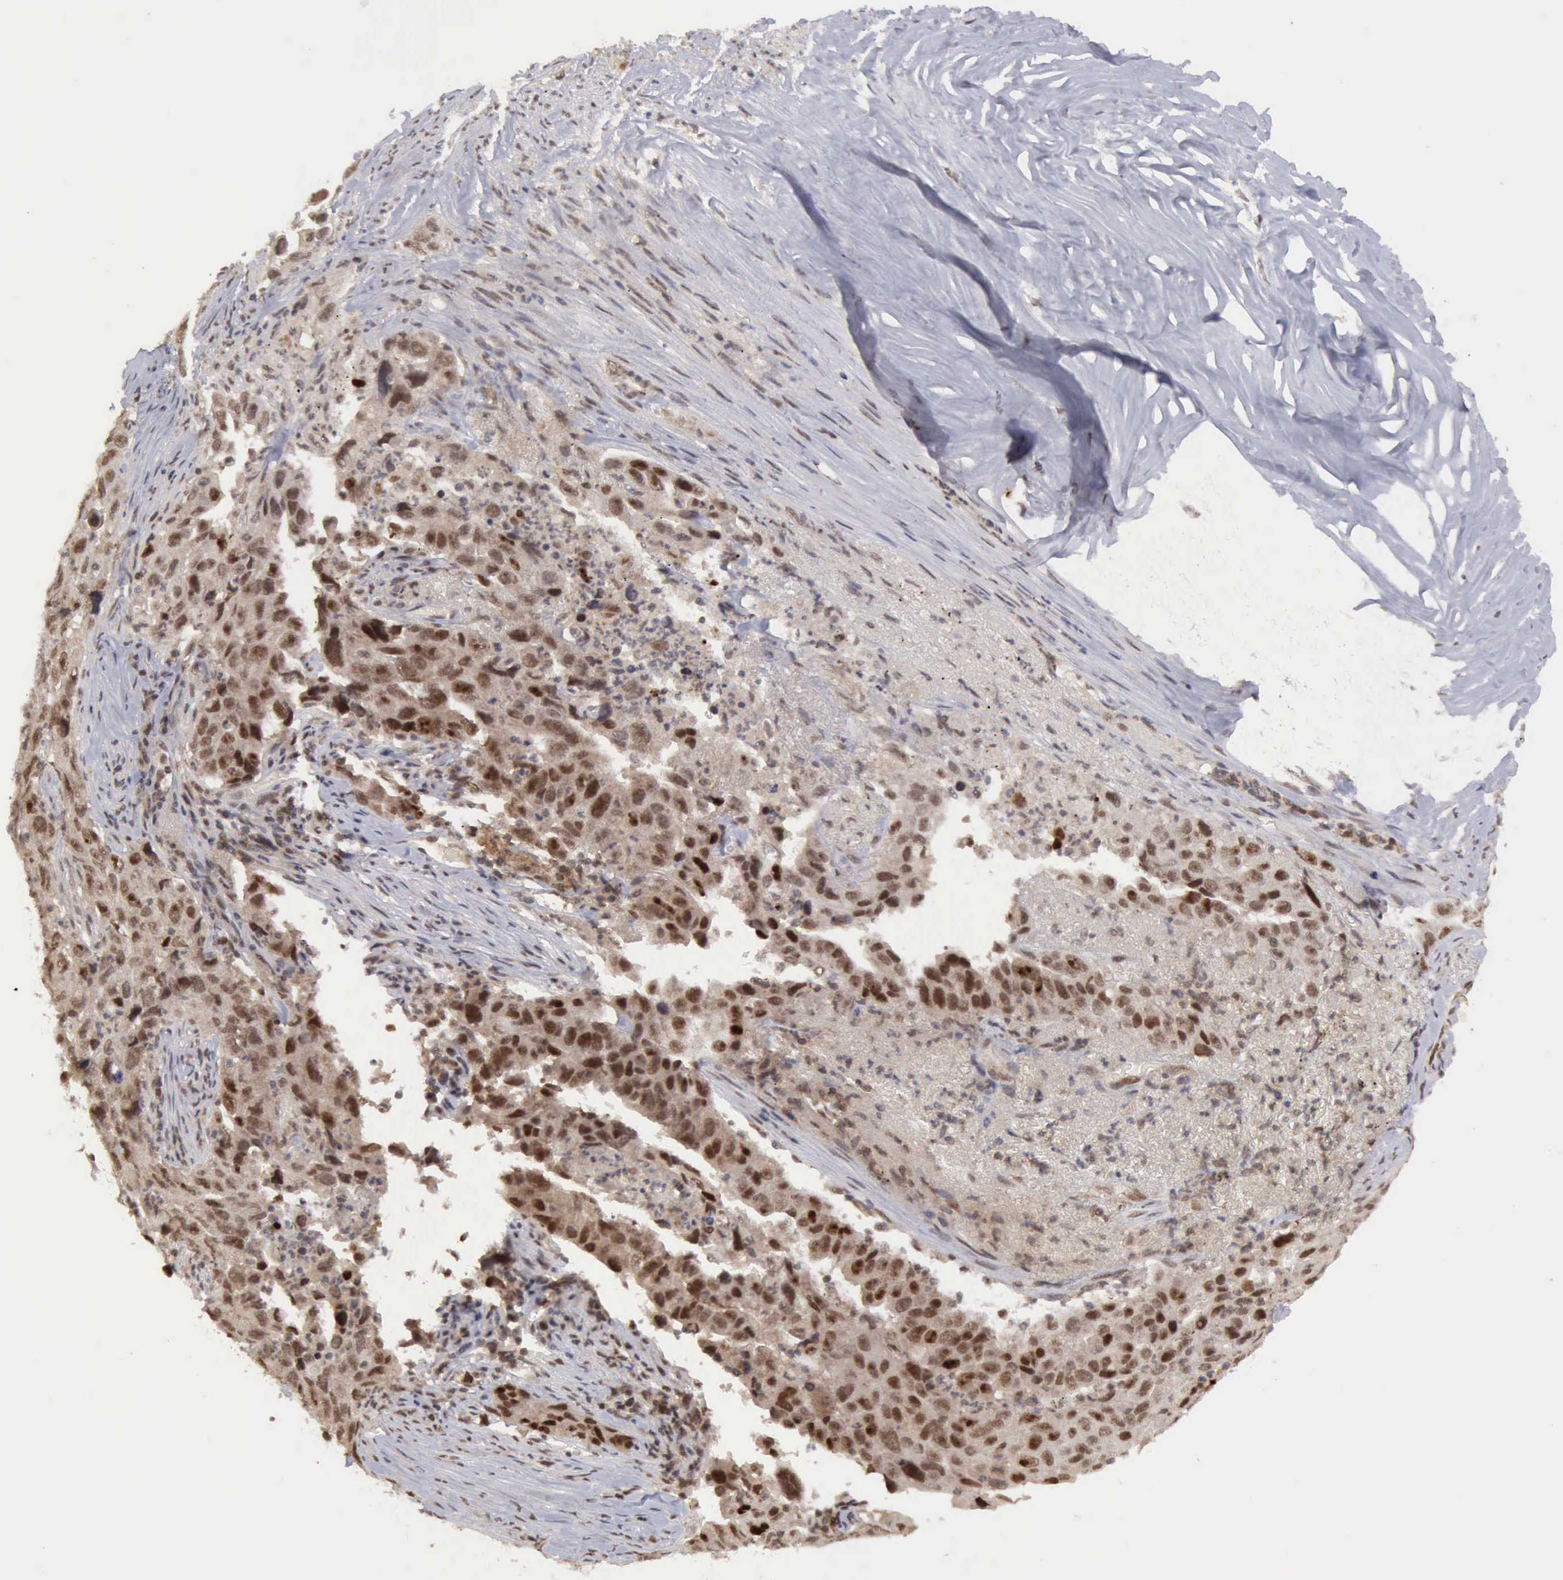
{"staining": {"intensity": "moderate", "quantity": "25%-75%", "location": "nuclear"}, "tissue": "lung cancer", "cell_type": "Tumor cells", "image_type": "cancer", "snomed": [{"axis": "morphology", "description": "Squamous cell carcinoma, NOS"}, {"axis": "topography", "description": "Lung"}], "caption": "Immunohistochemical staining of squamous cell carcinoma (lung) demonstrates medium levels of moderate nuclear protein expression in about 25%-75% of tumor cells.", "gene": "CDKN2A", "patient": {"sex": "male", "age": 64}}